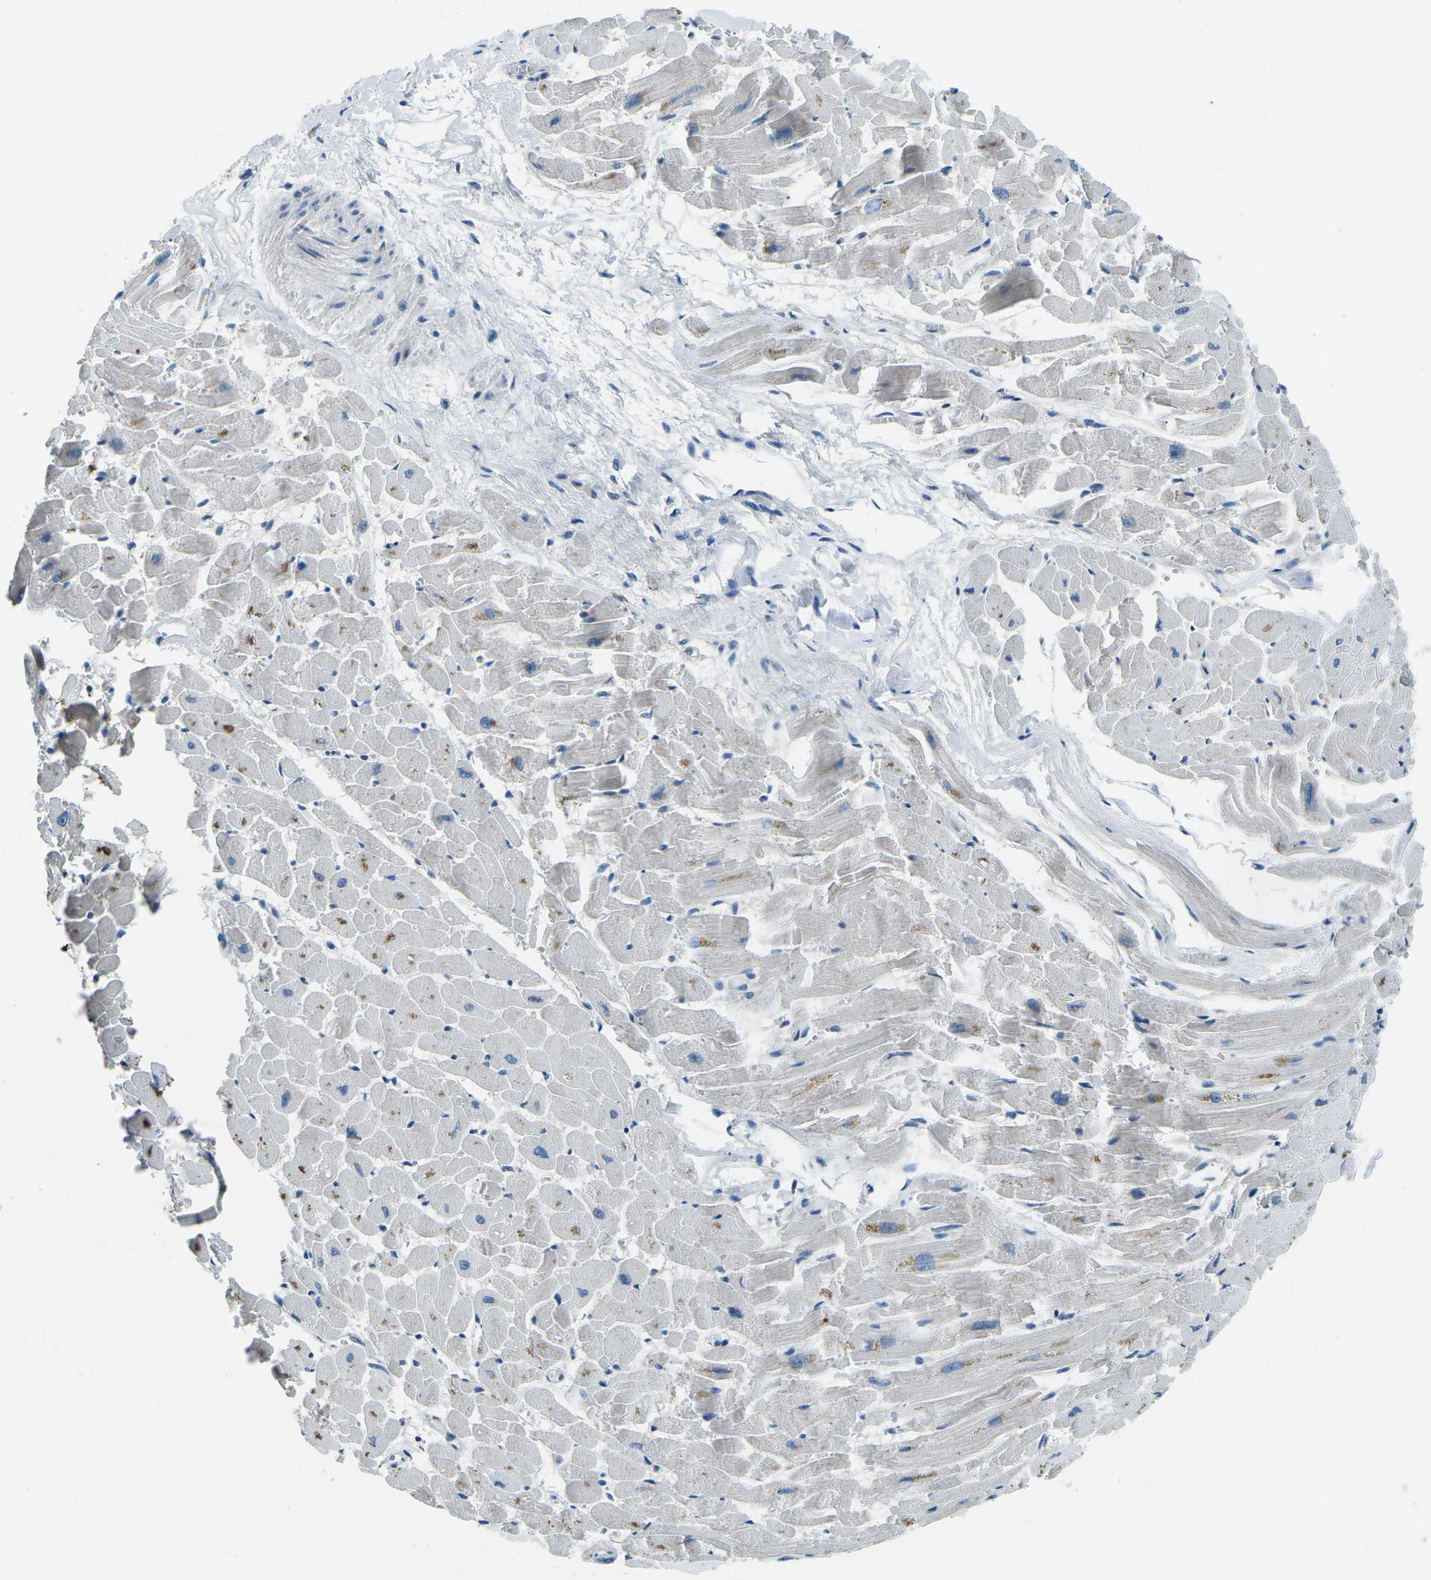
{"staining": {"intensity": "moderate", "quantity": "<25%", "location": "cytoplasmic/membranous"}, "tissue": "heart muscle", "cell_type": "Cardiomyocytes", "image_type": "normal", "snomed": [{"axis": "morphology", "description": "Normal tissue, NOS"}, {"axis": "topography", "description": "Heart"}], "caption": "IHC histopathology image of normal heart muscle stained for a protein (brown), which displays low levels of moderate cytoplasmic/membranous staining in approximately <25% of cardiomyocytes.", "gene": "CD1D", "patient": {"sex": "female", "age": 19}}